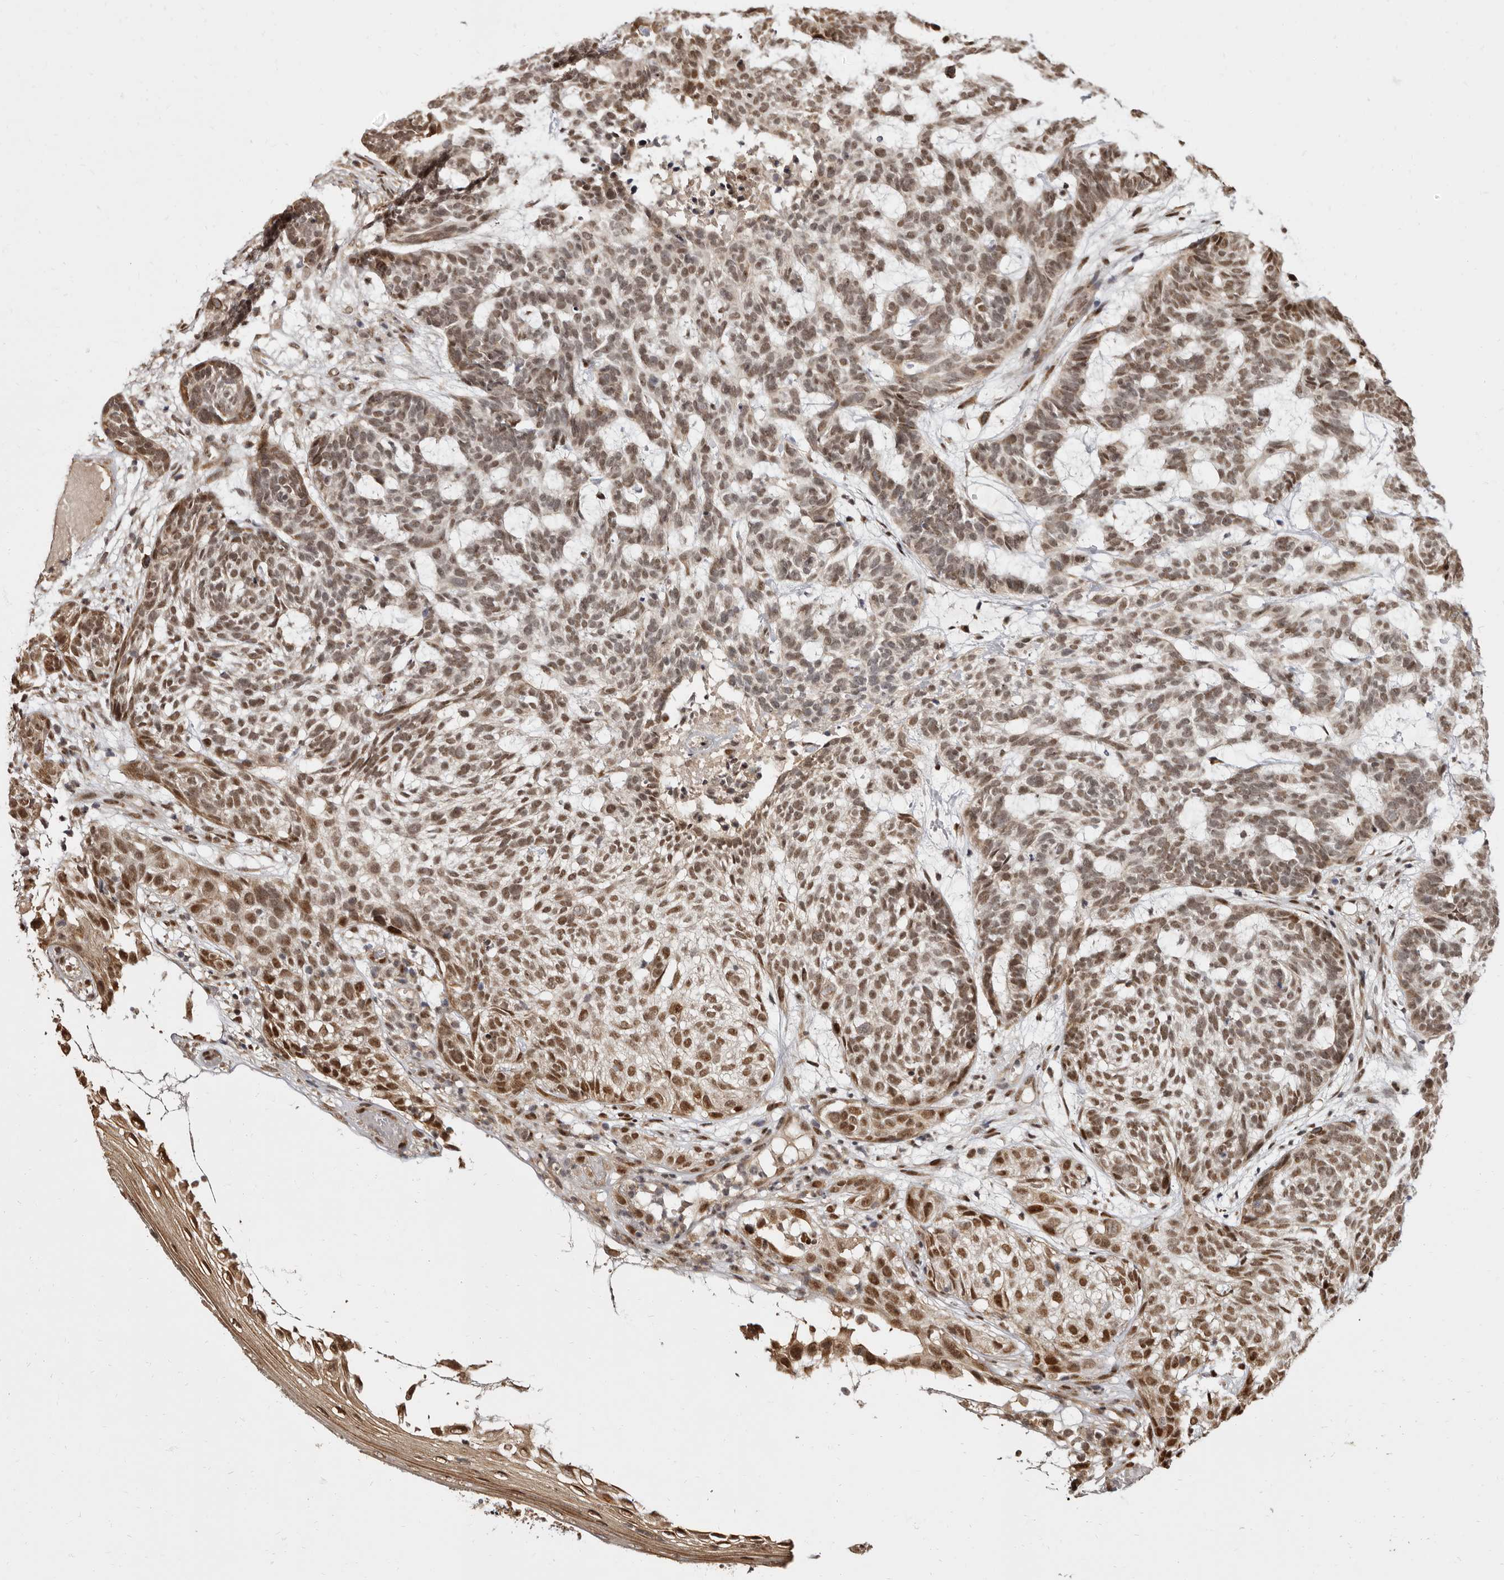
{"staining": {"intensity": "moderate", "quantity": "25%-75%", "location": "nuclear"}, "tissue": "skin cancer", "cell_type": "Tumor cells", "image_type": "cancer", "snomed": [{"axis": "morphology", "description": "Basal cell carcinoma"}, {"axis": "topography", "description": "Skin"}], "caption": "This is a histology image of immunohistochemistry (IHC) staining of skin basal cell carcinoma, which shows moderate expression in the nuclear of tumor cells.", "gene": "ZNF326", "patient": {"sex": "male", "age": 85}}